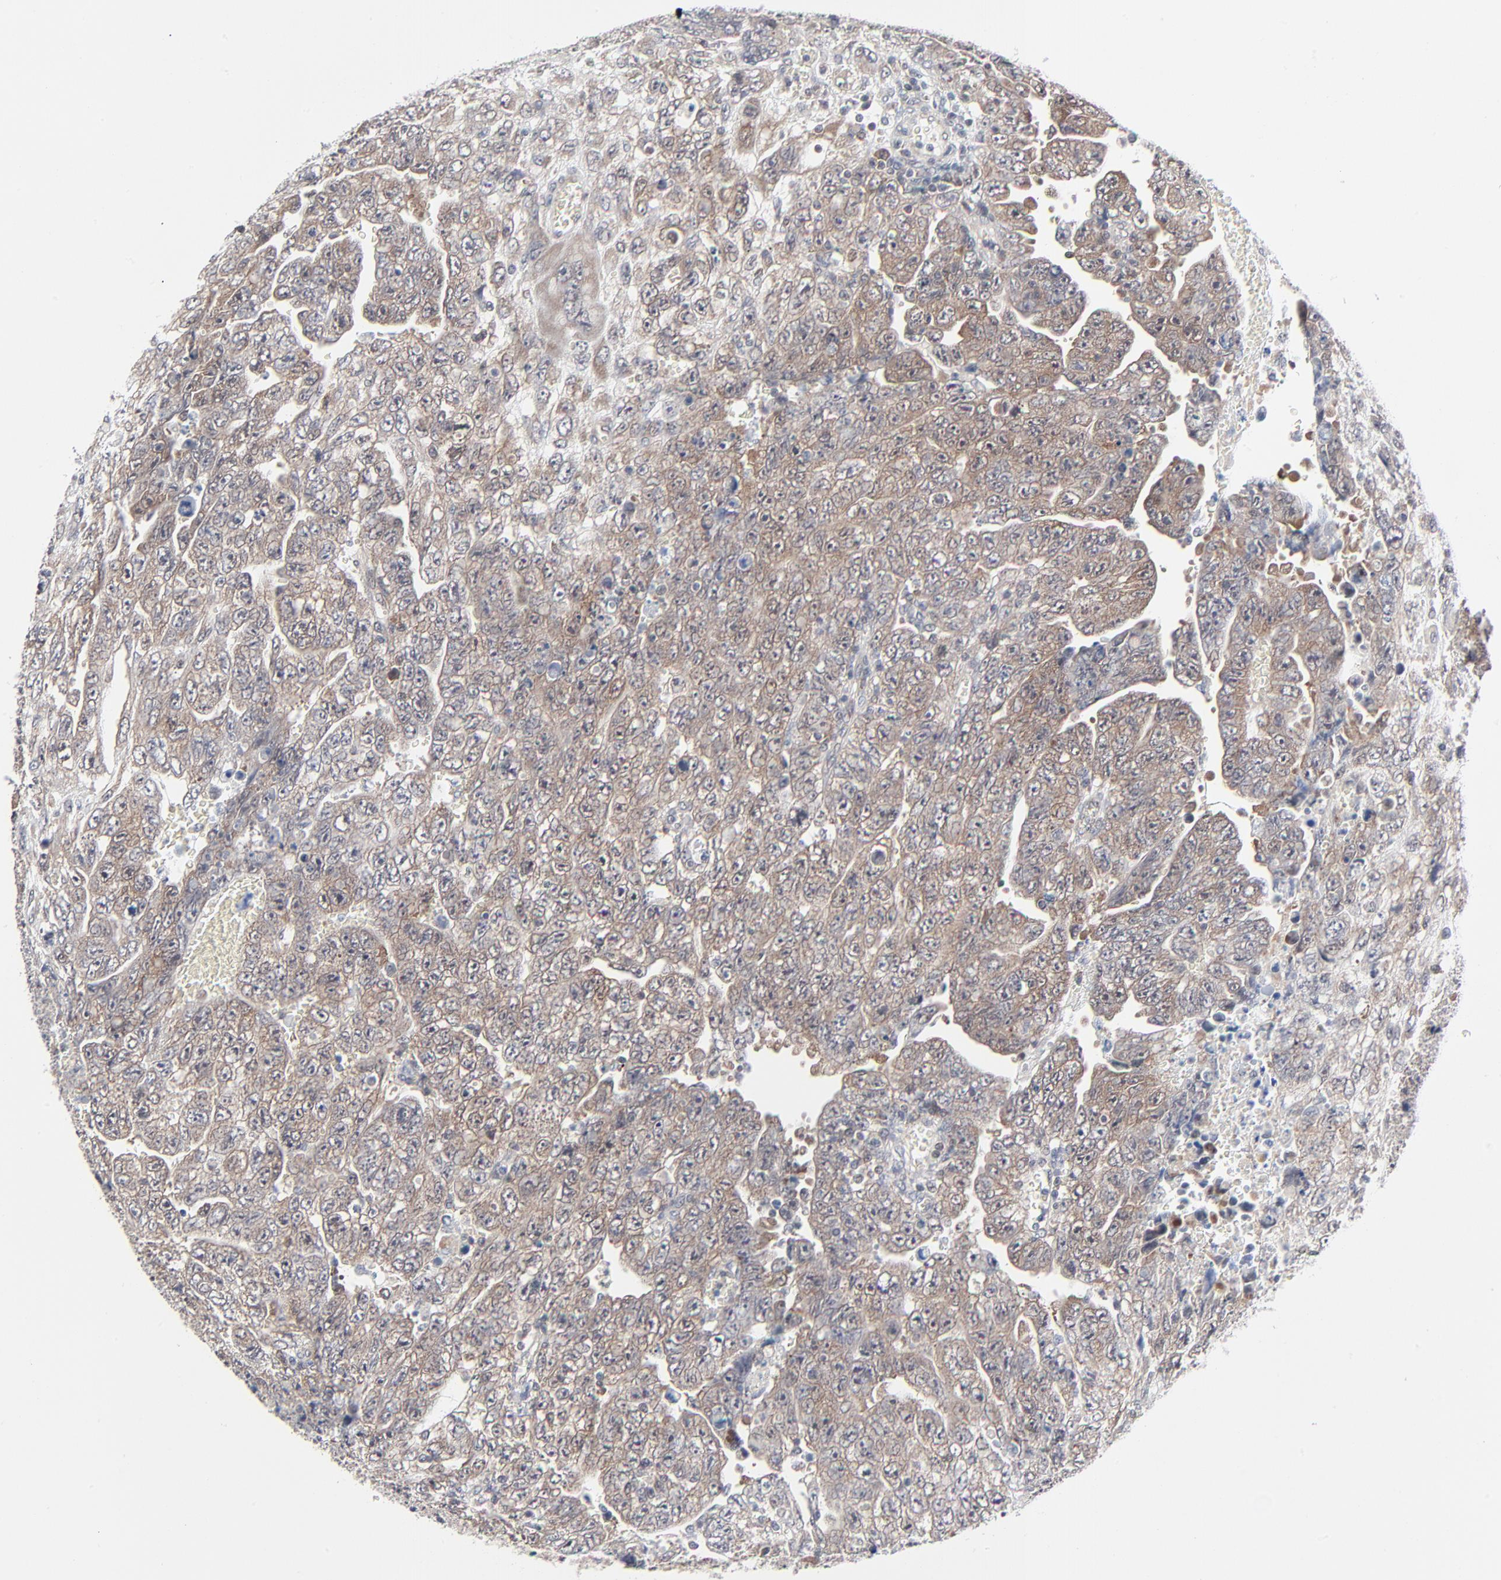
{"staining": {"intensity": "weak", "quantity": ">75%", "location": "cytoplasmic/membranous"}, "tissue": "testis cancer", "cell_type": "Tumor cells", "image_type": "cancer", "snomed": [{"axis": "morphology", "description": "Carcinoma, Embryonal, NOS"}, {"axis": "topography", "description": "Testis"}], "caption": "Tumor cells exhibit low levels of weak cytoplasmic/membranous positivity in approximately >75% of cells in human testis cancer (embryonal carcinoma).", "gene": "RPS6KB1", "patient": {"sex": "male", "age": 28}}